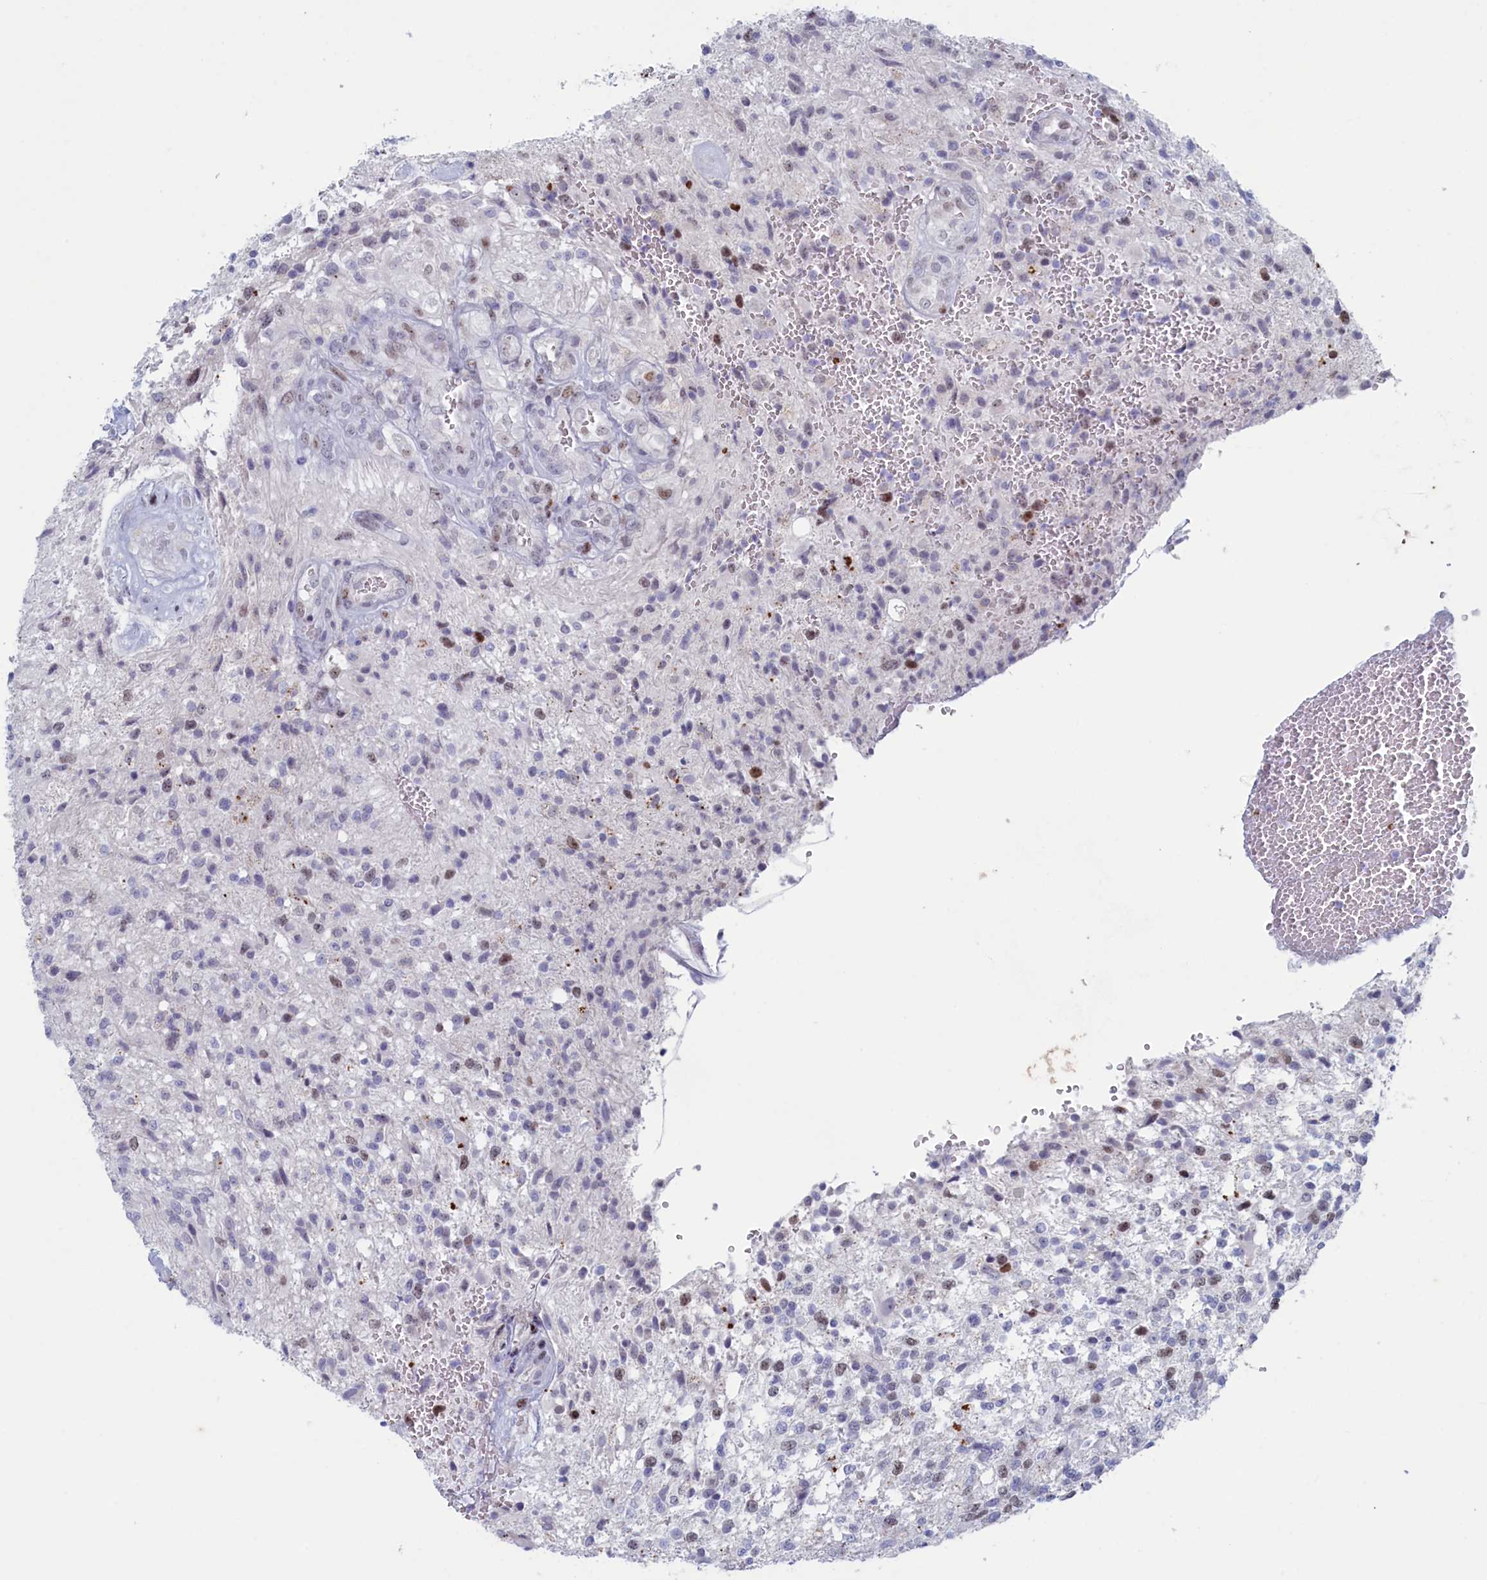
{"staining": {"intensity": "weak", "quantity": "<25%", "location": "nuclear"}, "tissue": "glioma", "cell_type": "Tumor cells", "image_type": "cancer", "snomed": [{"axis": "morphology", "description": "Glioma, malignant, High grade"}, {"axis": "topography", "description": "Brain"}], "caption": "This is a image of IHC staining of malignant glioma (high-grade), which shows no staining in tumor cells.", "gene": "WDR76", "patient": {"sex": "male", "age": 56}}